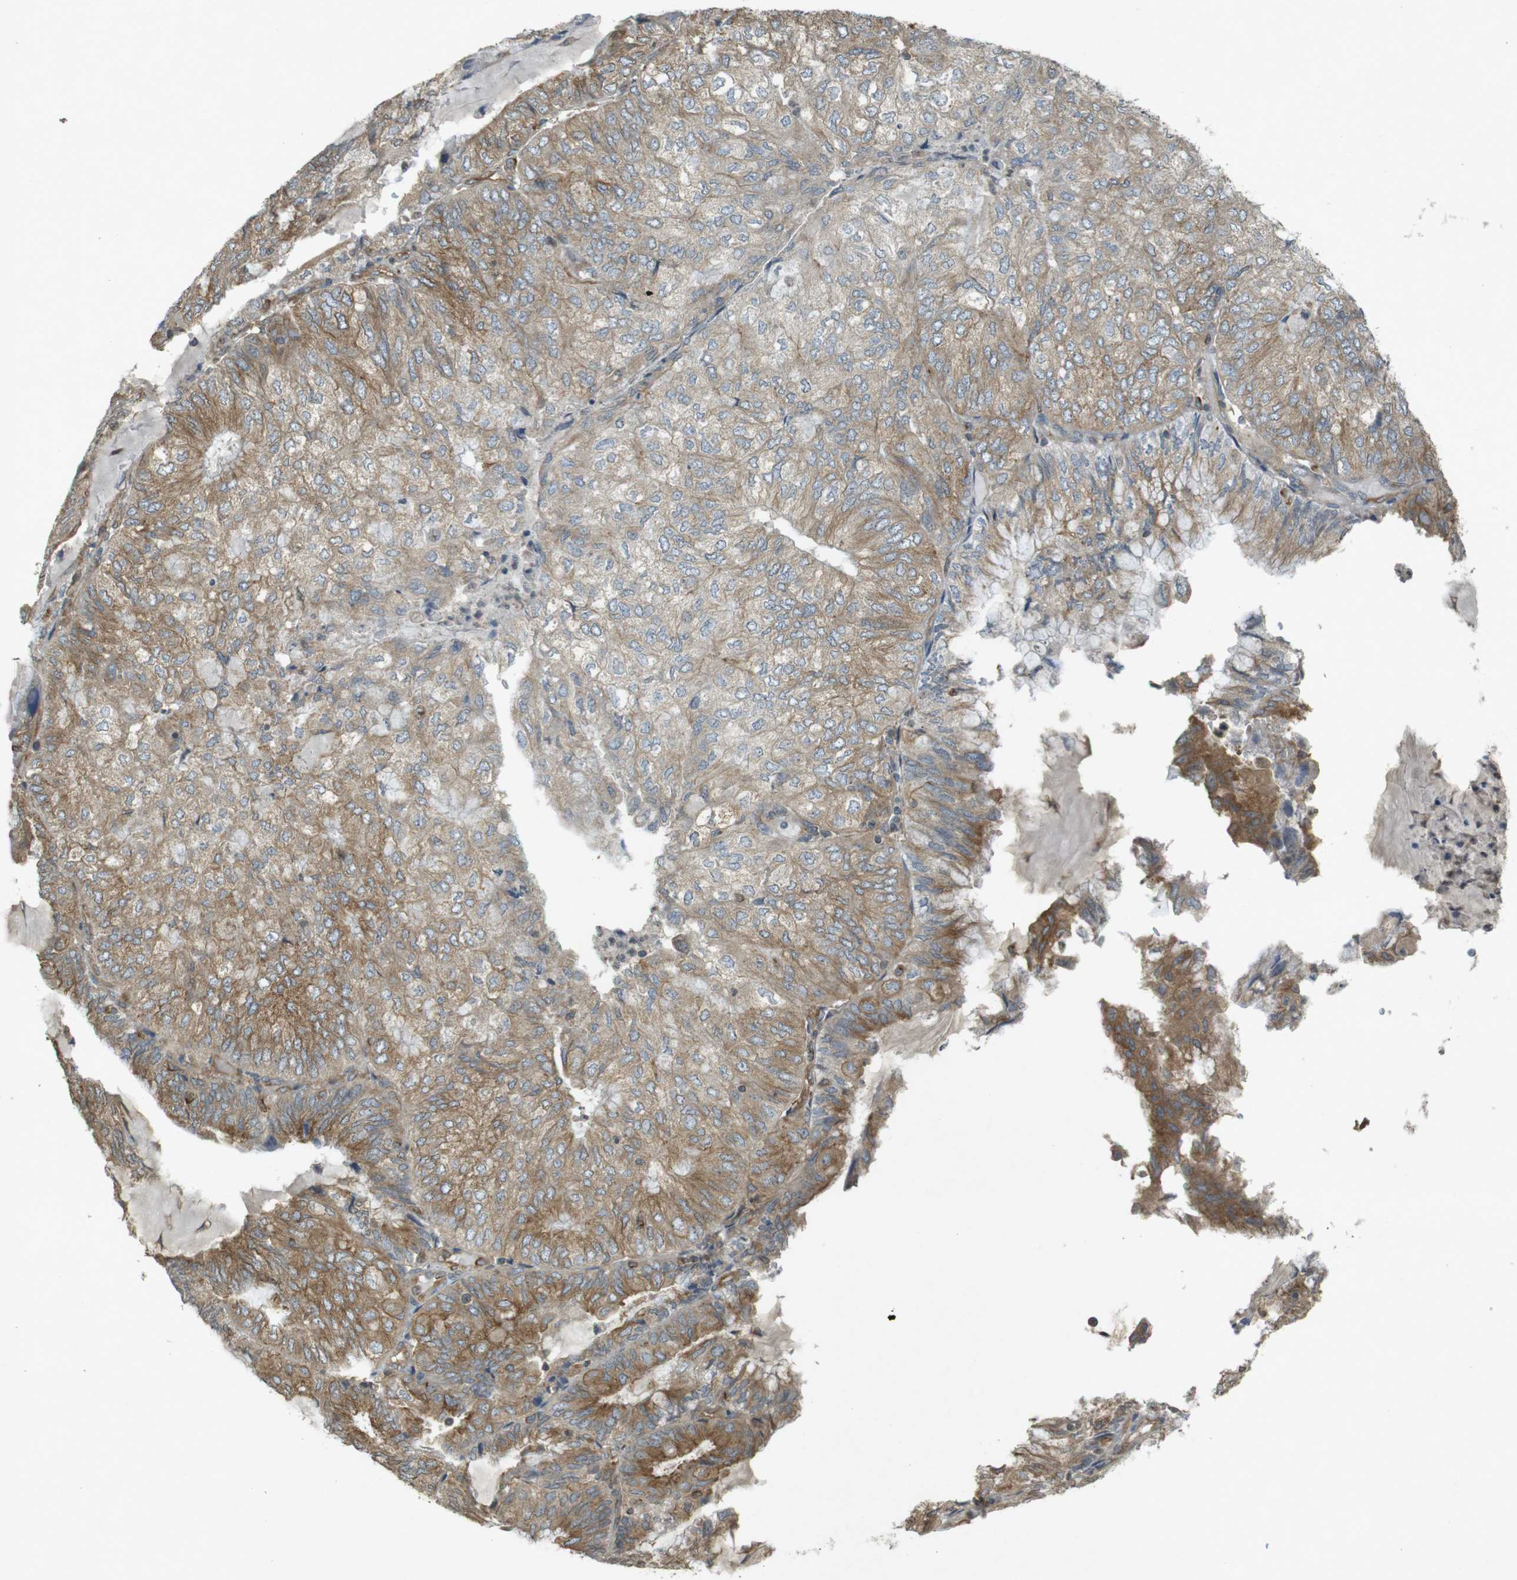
{"staining": {"intensity": "moderate", "quantity": ">75%", "location": "cytoplasmic/membranous"}, "tissue": "endometrial cancer", "cell_type": "Tumor cells", "image_type": "cancer", "snomed": [{"axis": "morphology", "description": "Adenocarcinoma, NOS"}, {"axis": "topography", "description": "Endometrium"}], "caption": "Immunohistochemistry staining of endometrial cancer, which displays medium levels of moderate cytoplasmic/membranous expression in about >75% of tumor cells indicating moderate cytoplasmic/membranous protein positivity. The staining was performed using DAB (3,3'-diaminobenzidine) (brown) for protein detection and nuclei were counterstained in hematoxylin (blue).", "gene": "KIF5B", "patient": {"sex": "female", "age": 81}}